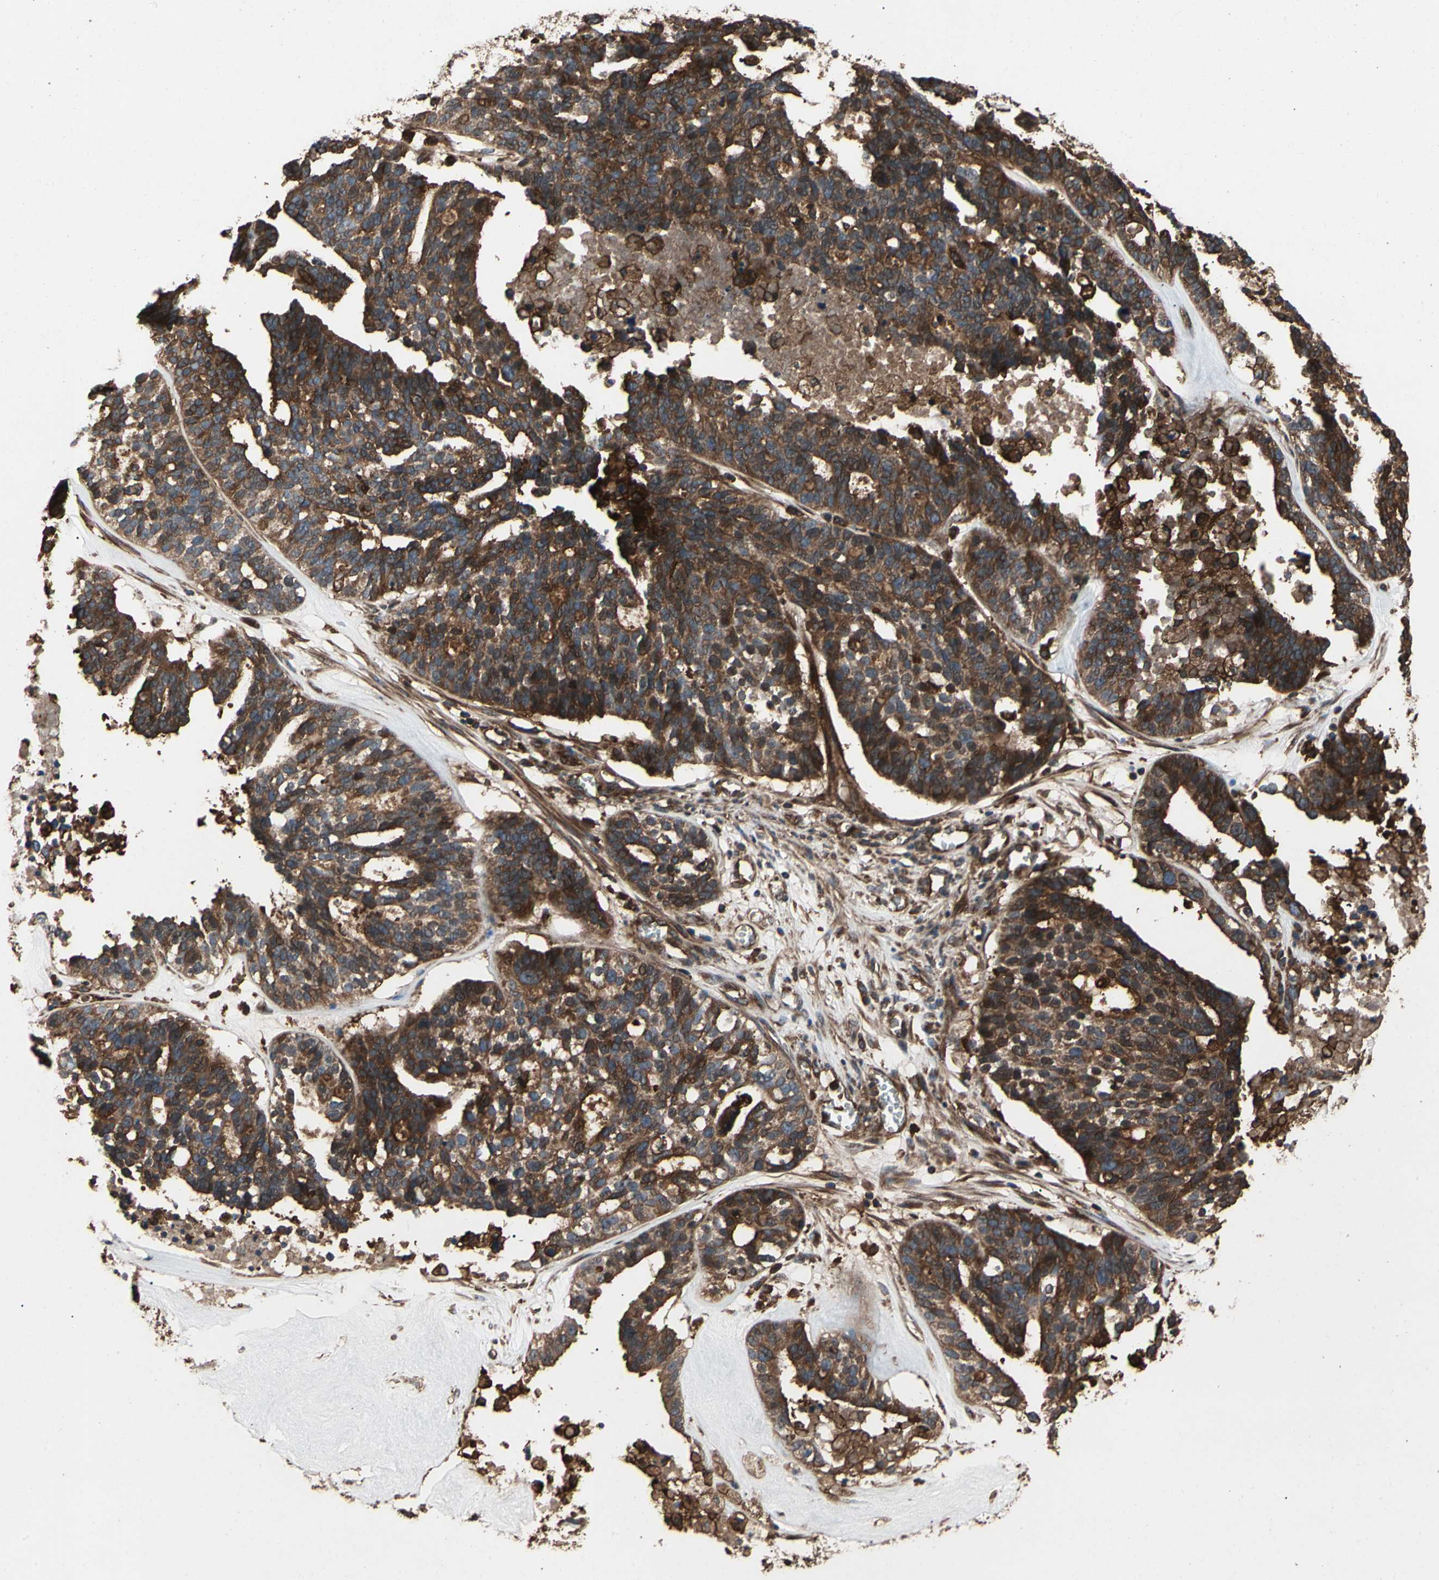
{"staining": {"intensity": "strong", "quantity": ">75%", "location": "cytoplasmic/membranous"}, "tissue": "ovarian cancer", "cell_type": "Tumor cells", "image_type": "cancer", "snomed": [{"axis": "morphology", "description": "Cystadenocarcinoma, serous, NOS"}, {"axis": "topography", "description": "Ovary"}], "caption": "Human ovarian serous cystadenocarcinoma stained with a brown dye reveals strong cytoplasmic/membranous positive expression in about >75% of tumor cells.", "gene": "AGBL2", "patient": {"sex": "female", "age": 59}}